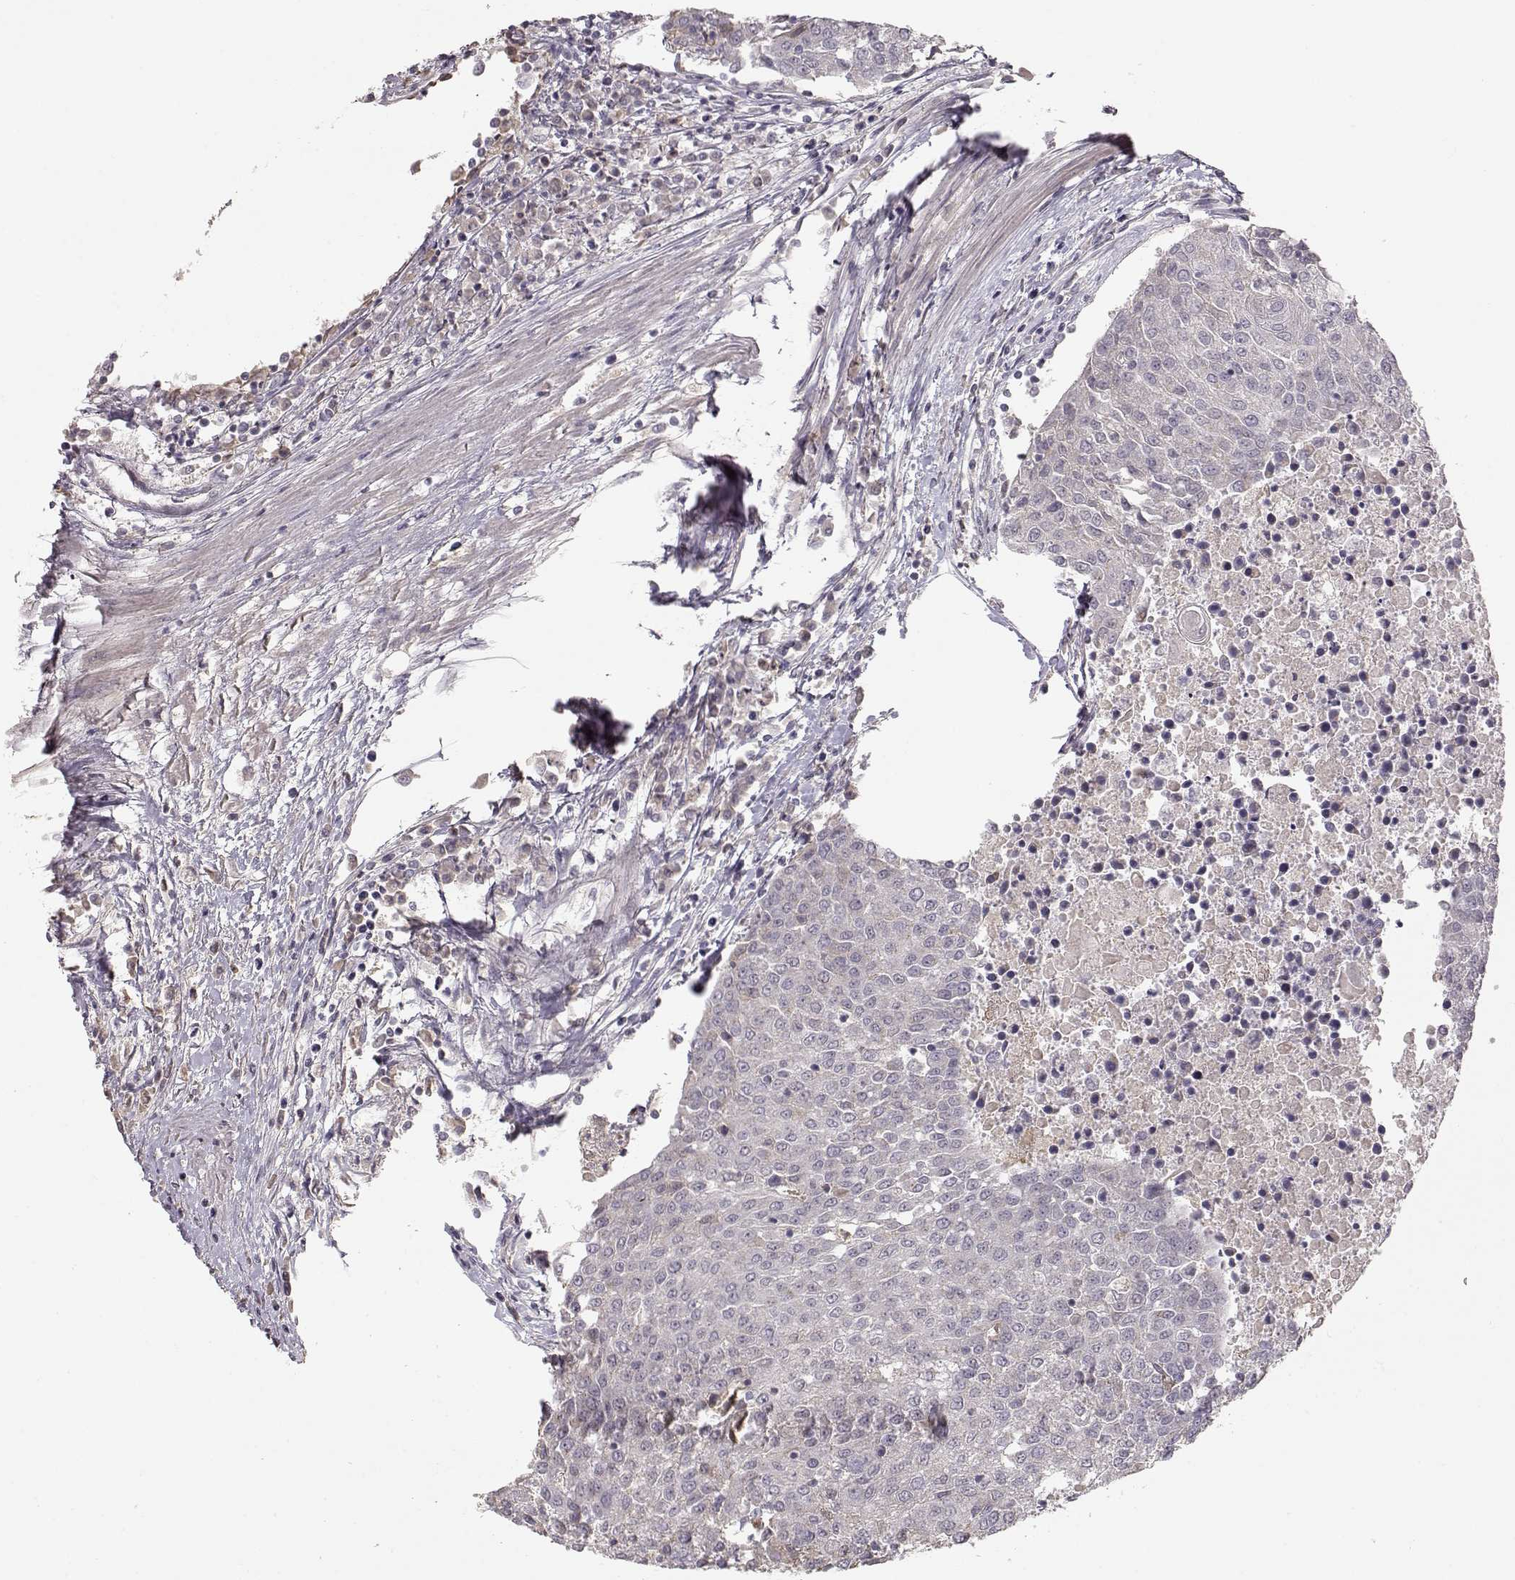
{"staining": {"intensity": "negative", "quantity": "none", "location": "none"}, "tissue": "urothelial cancer", "cell_type": "Tumor cells", "image_type": "cancer", "snomed": [{"axis": "morphology", "description": "Urothelial carcinoma, High grade"}, {"axis": "topography", "description": "Urinary bladder"}], "caption": "IHC of human urothelial carcinoma (high-grade) demonstrates no staining in tumor cells.", "gene": "PNMT", "patient": {"sex": "female", "age": 85}}